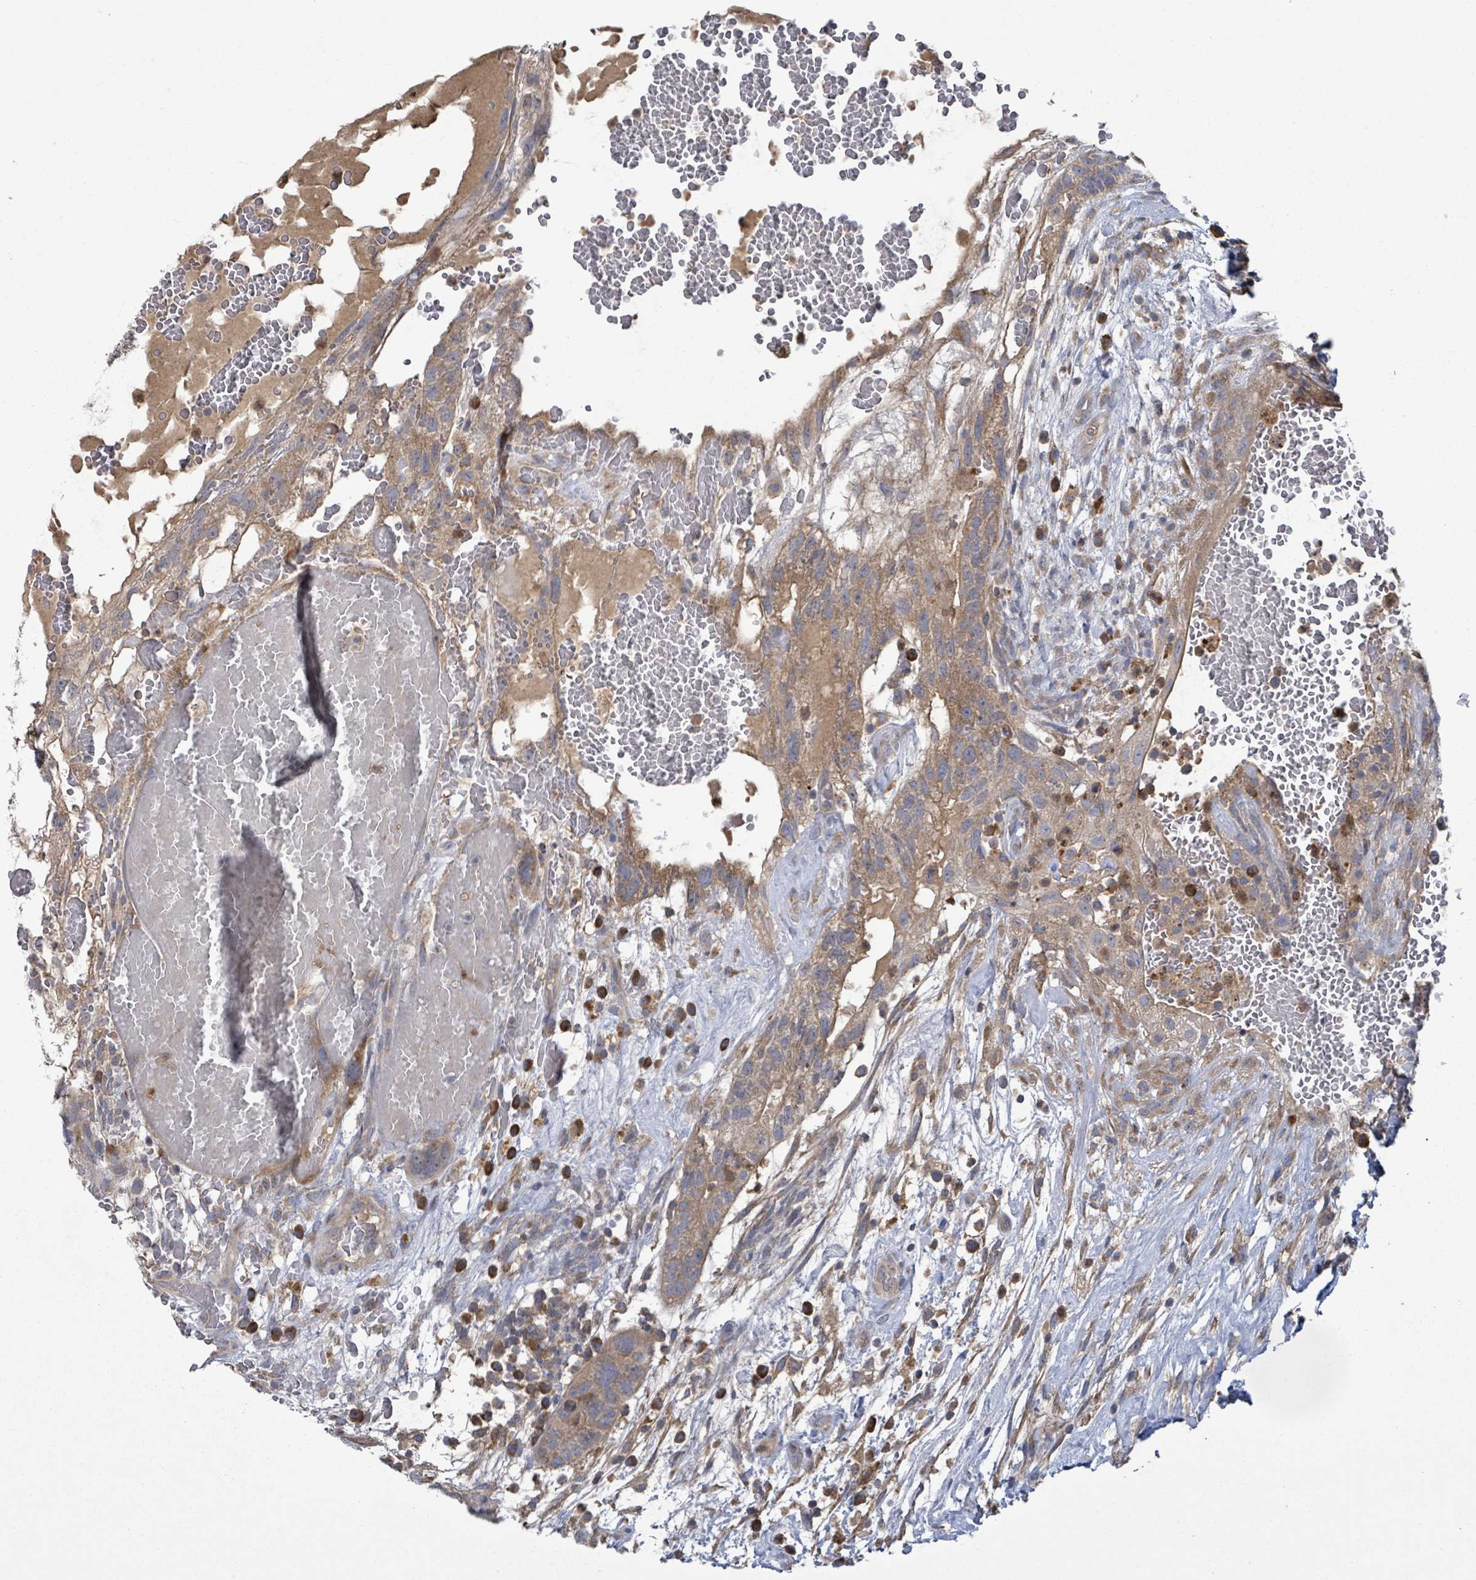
{"staining": {"intensity": "moderate", "quantity": ">75%", "location": "cytoplasmic/membranous"}, "tissue": "testis cancer", "cell_type": "Tumor cells", "image_type": "cancer", "snomed": [{"axis": "morphology", "description": "Normal tissue, NOS"}, {"axis": "morphology", "description": "Carcinoma, Embryonal, NOS"}, {"axis": "topography", "description": "Testis"}], "caption": "Immunohistochemical staining of embryonal carcinoma (testis) reveals medium levels of moderate cytoplasmic/membranous protein positivity in about >75% of tumor cells. Immunohistochemistry (ihc) stains the protein of interest in brown and the nuclei are stained blue.", "gene": "SERPINE3", "patient": {"sex": "male", "age": 32}}